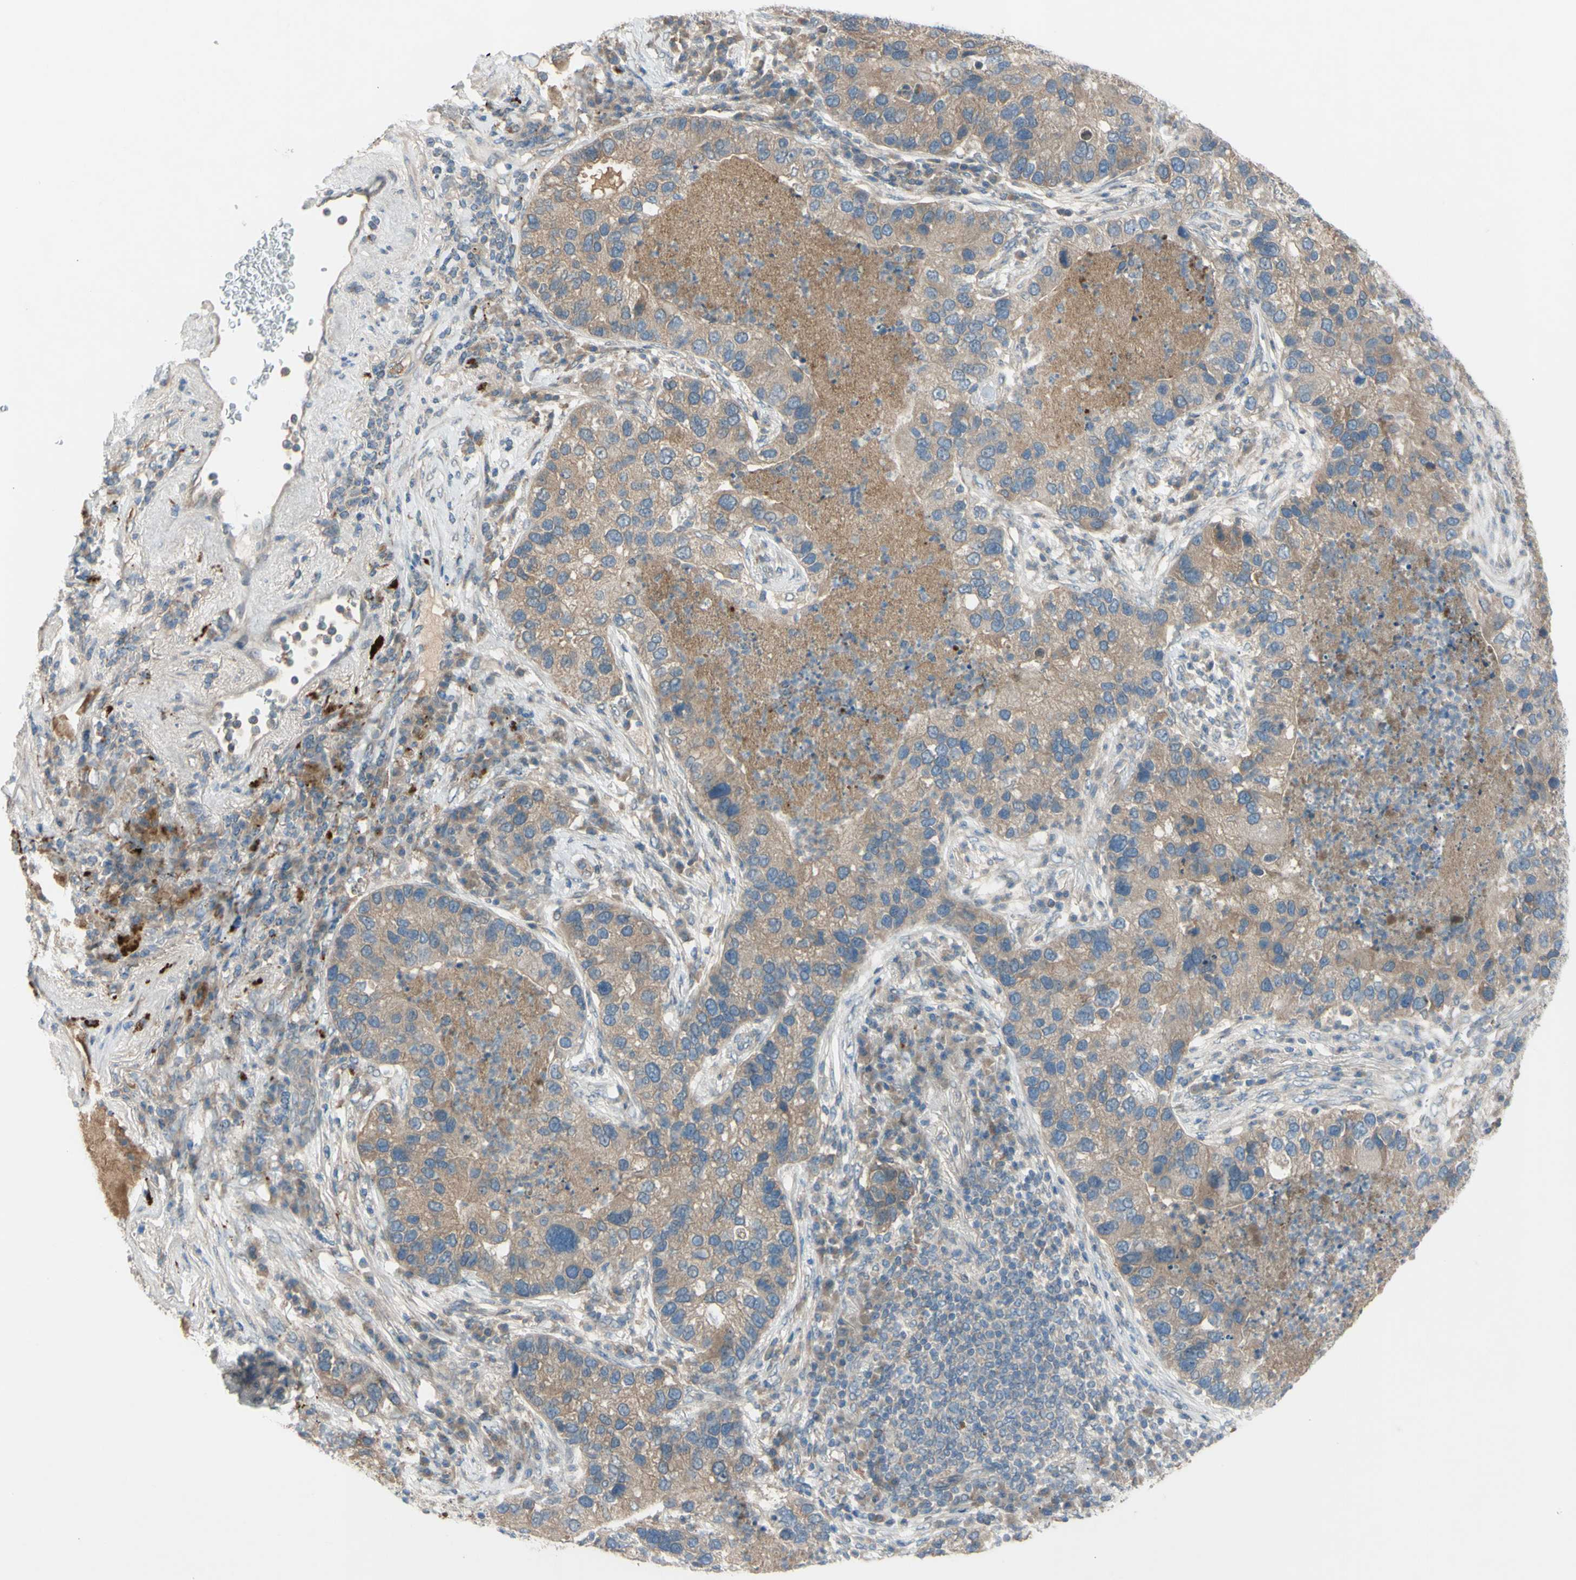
{"staining": {"intensity": "moderate", "quantity": ">75%", "location": "cytoplasmic/membranous"}, "tissue": "lung cancer", "cell_type": "Tumor cells", "image_type": "cancer", "snomed": [{"axis": "morphology", "description": "Normal tissue, NOS"}, {"axis": "morphology", "description": "Adenocarcinoma, NOS"}, {"axis": "topography", "description": "Bronchus"}, {"axis": "topography", "description": "Lung"}], "caption": "Tumor cells exhibit medium levels of moderate cytoplasmic/membranous staining in about >75% of cells in human adenocarcinoma (lung).", "gene": "AFP", "patient": {"sex": "male", "age": 54}}